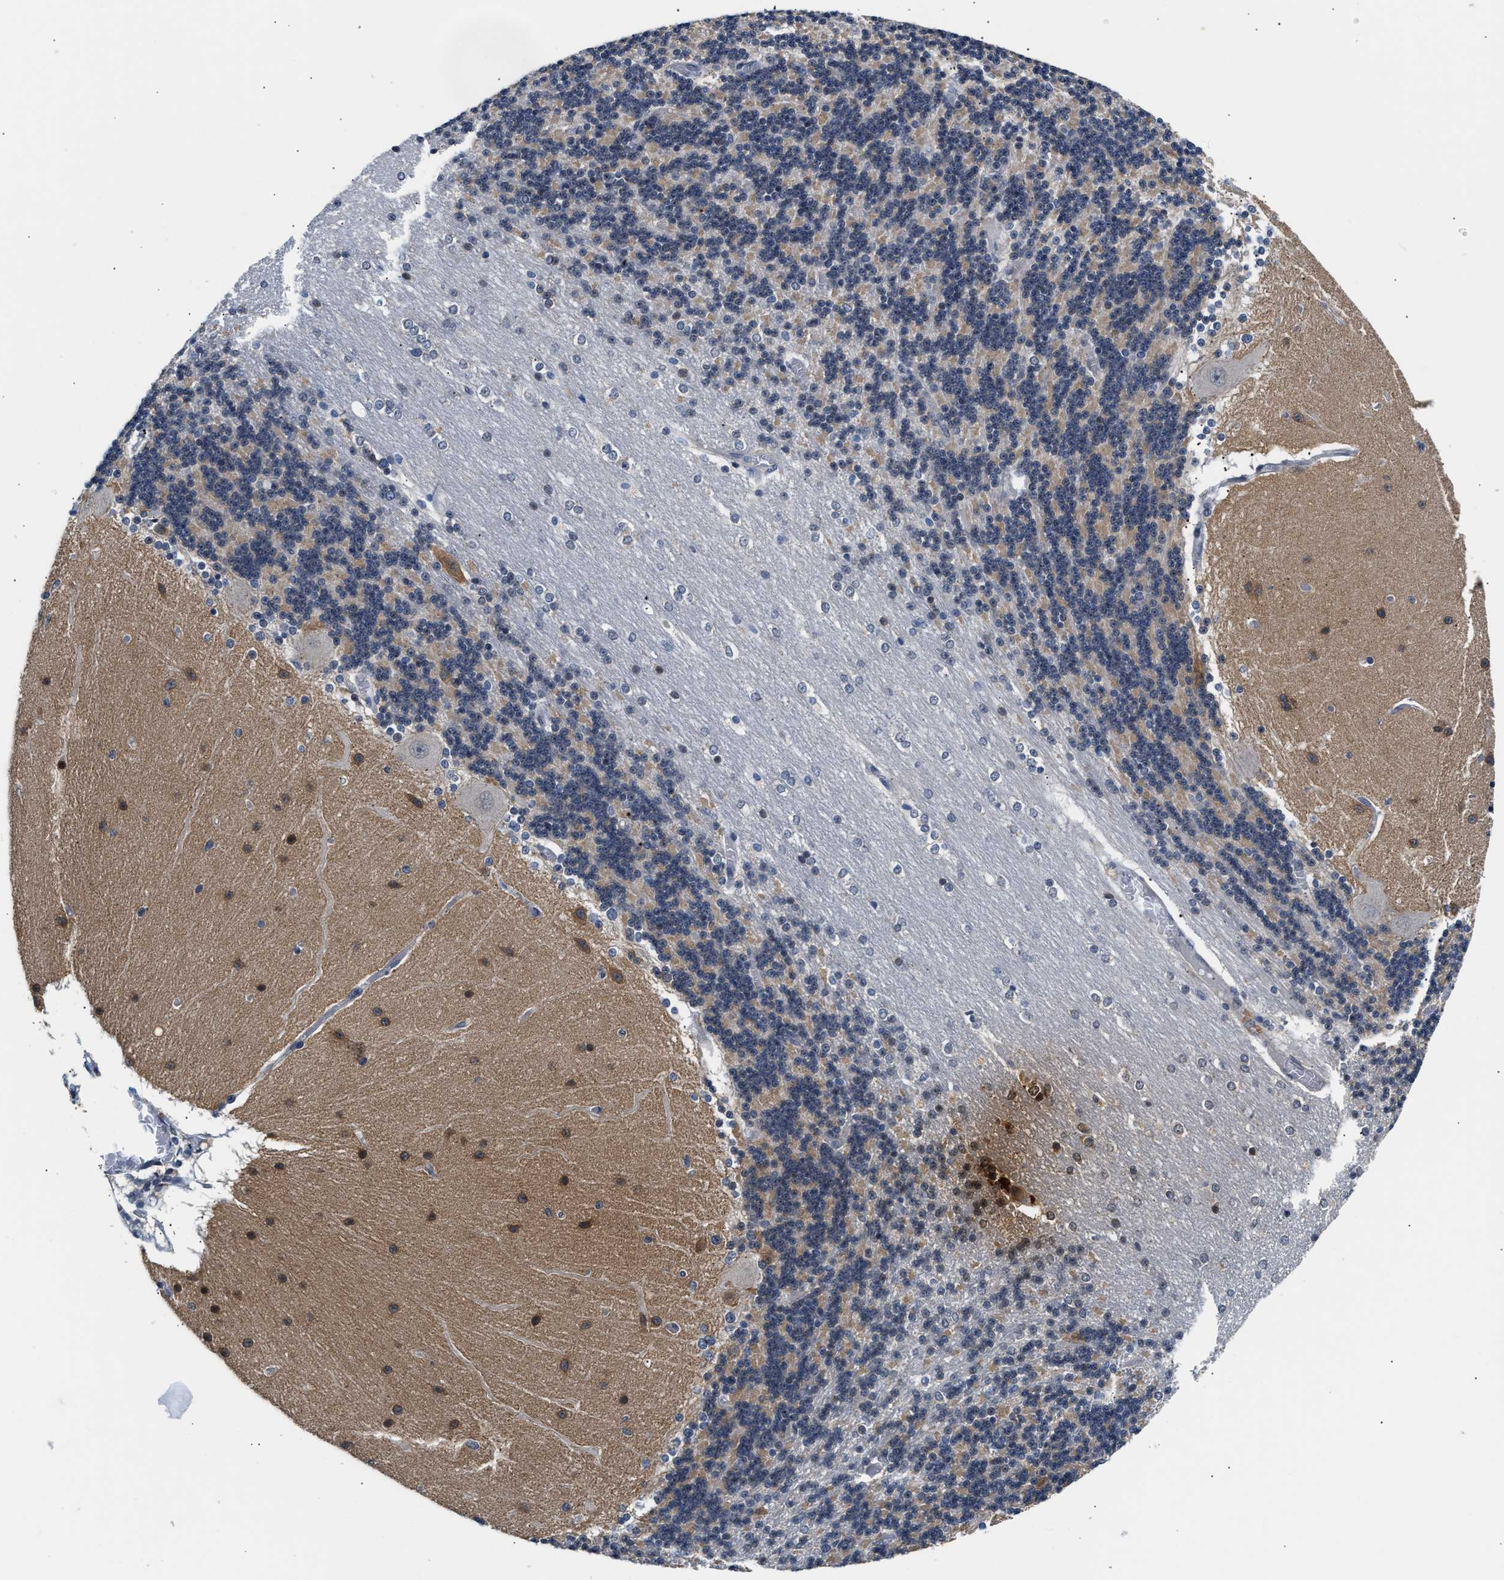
{"staining": {"intensity": "weak", "quantity": "25%-75%", "location": "cytoplasmic/membranous"}, "tissue": "cerebellum", "cell_type": "Cells in granular layer", "image_type": "normal", "snomed": [{"axis": "morphology", "description": "Normal tissue, NOS"}, {"axis": "topography", "description": "Cerebellum"}], "caption": "Immunohistochemical staining of unremarkable human cerebellum reveals weak cytoplasmic/membranous protein positivity in about 25%-75% of cells in granular layer. The staining is performed using DAB (3,3'-diaminobenzidine) brown chromogen to label protein expression. The nuclei are counter-stained blue using hematoxylin.", "gene": "PPM1H", "patient": {"sex": "female", "age": 54}}